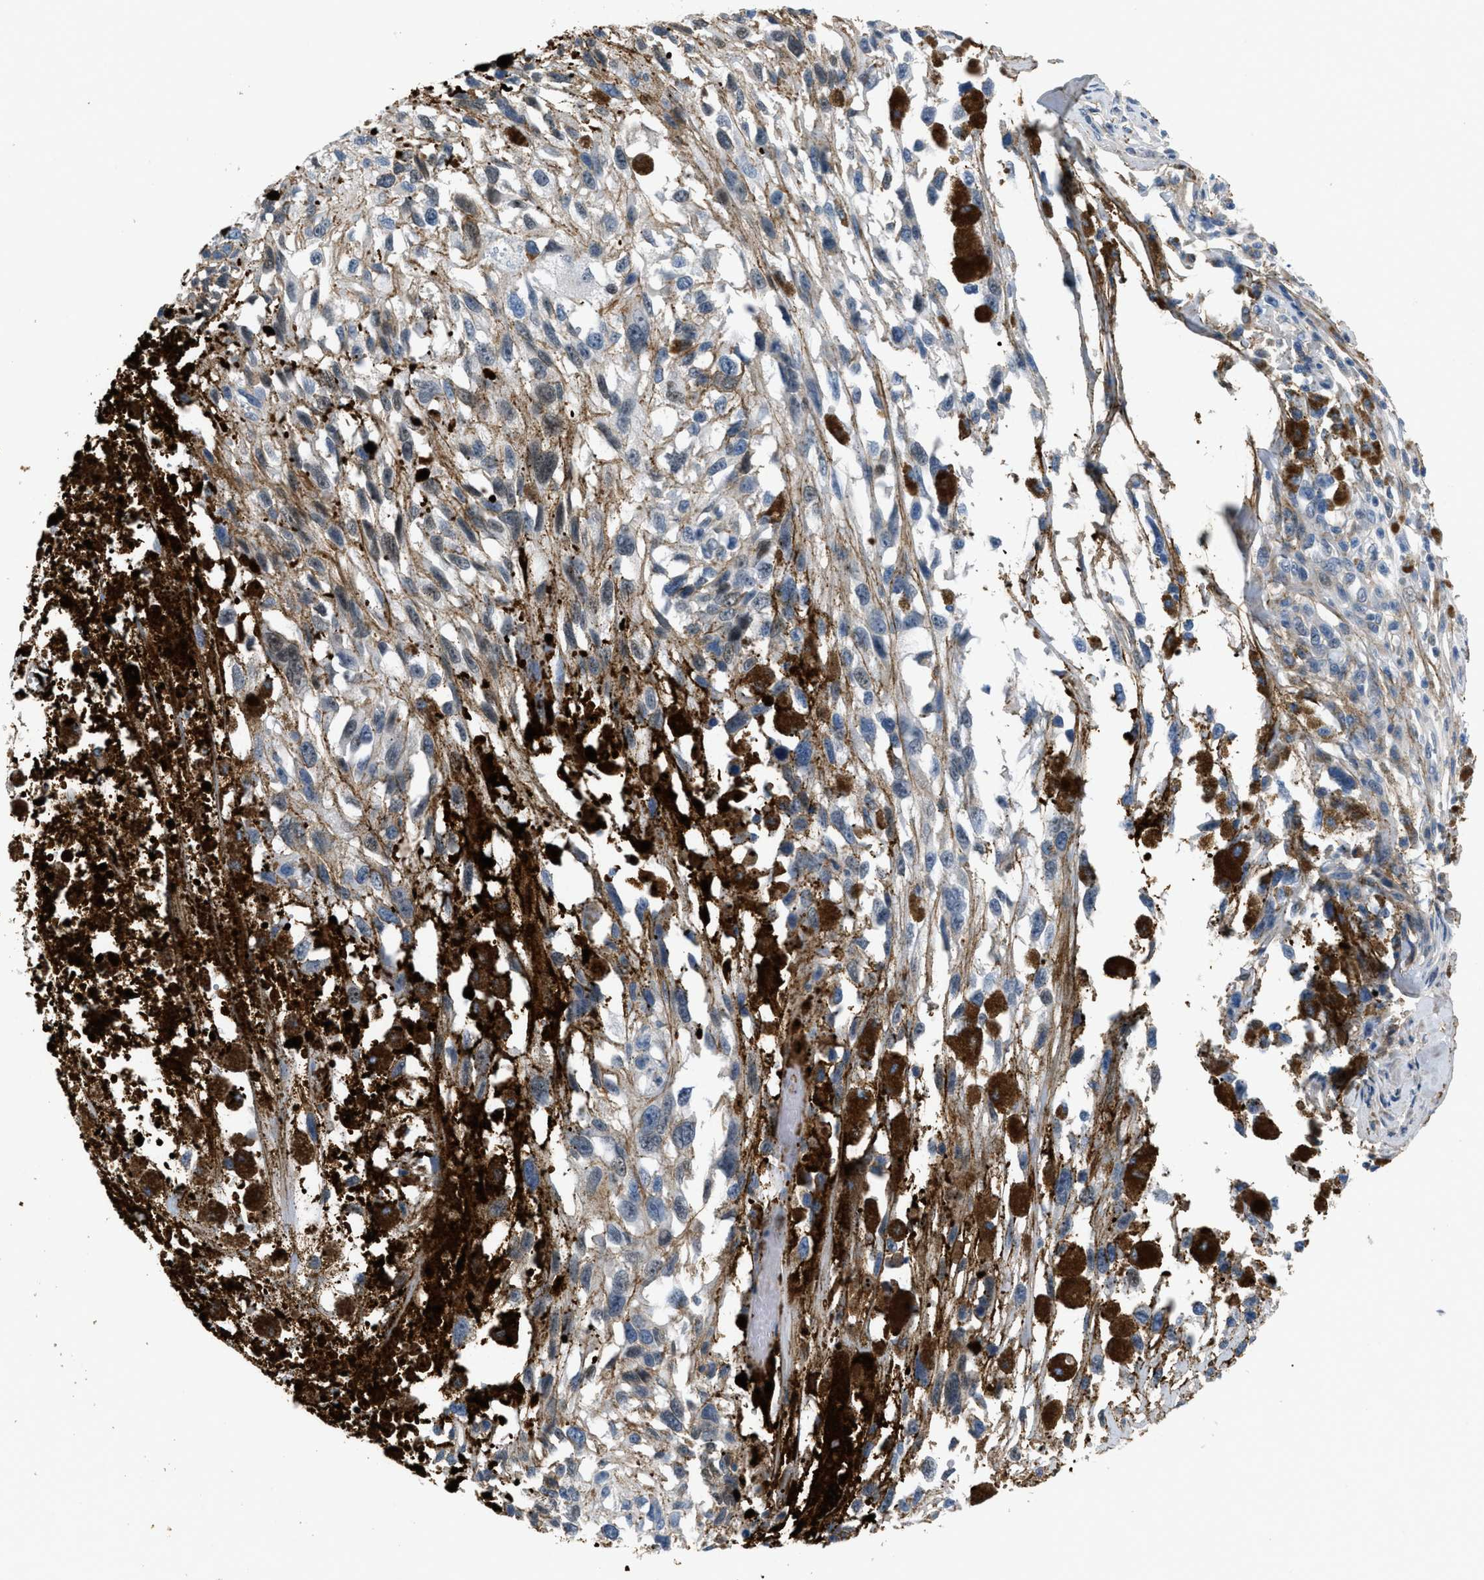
{"staining": {"intensity": "negative", "quantity": "none", "location": "none"}, "tissue": "melanoma", "cell_type": "Tumor cells", "image_type": "cancer", "snomed": [{"axis": "morphology", "description": "Malignant melanoma, Metastatic site"}, {"axis": "topography", "description": "Lymph node"}], "caption": "Malignant melanoma (metastatic site) stained for a protein using immunohistochemistry reveals no positivity tumor cells.", "gene": "FBN1", "patient": {"sex": "male", "age": 59}}